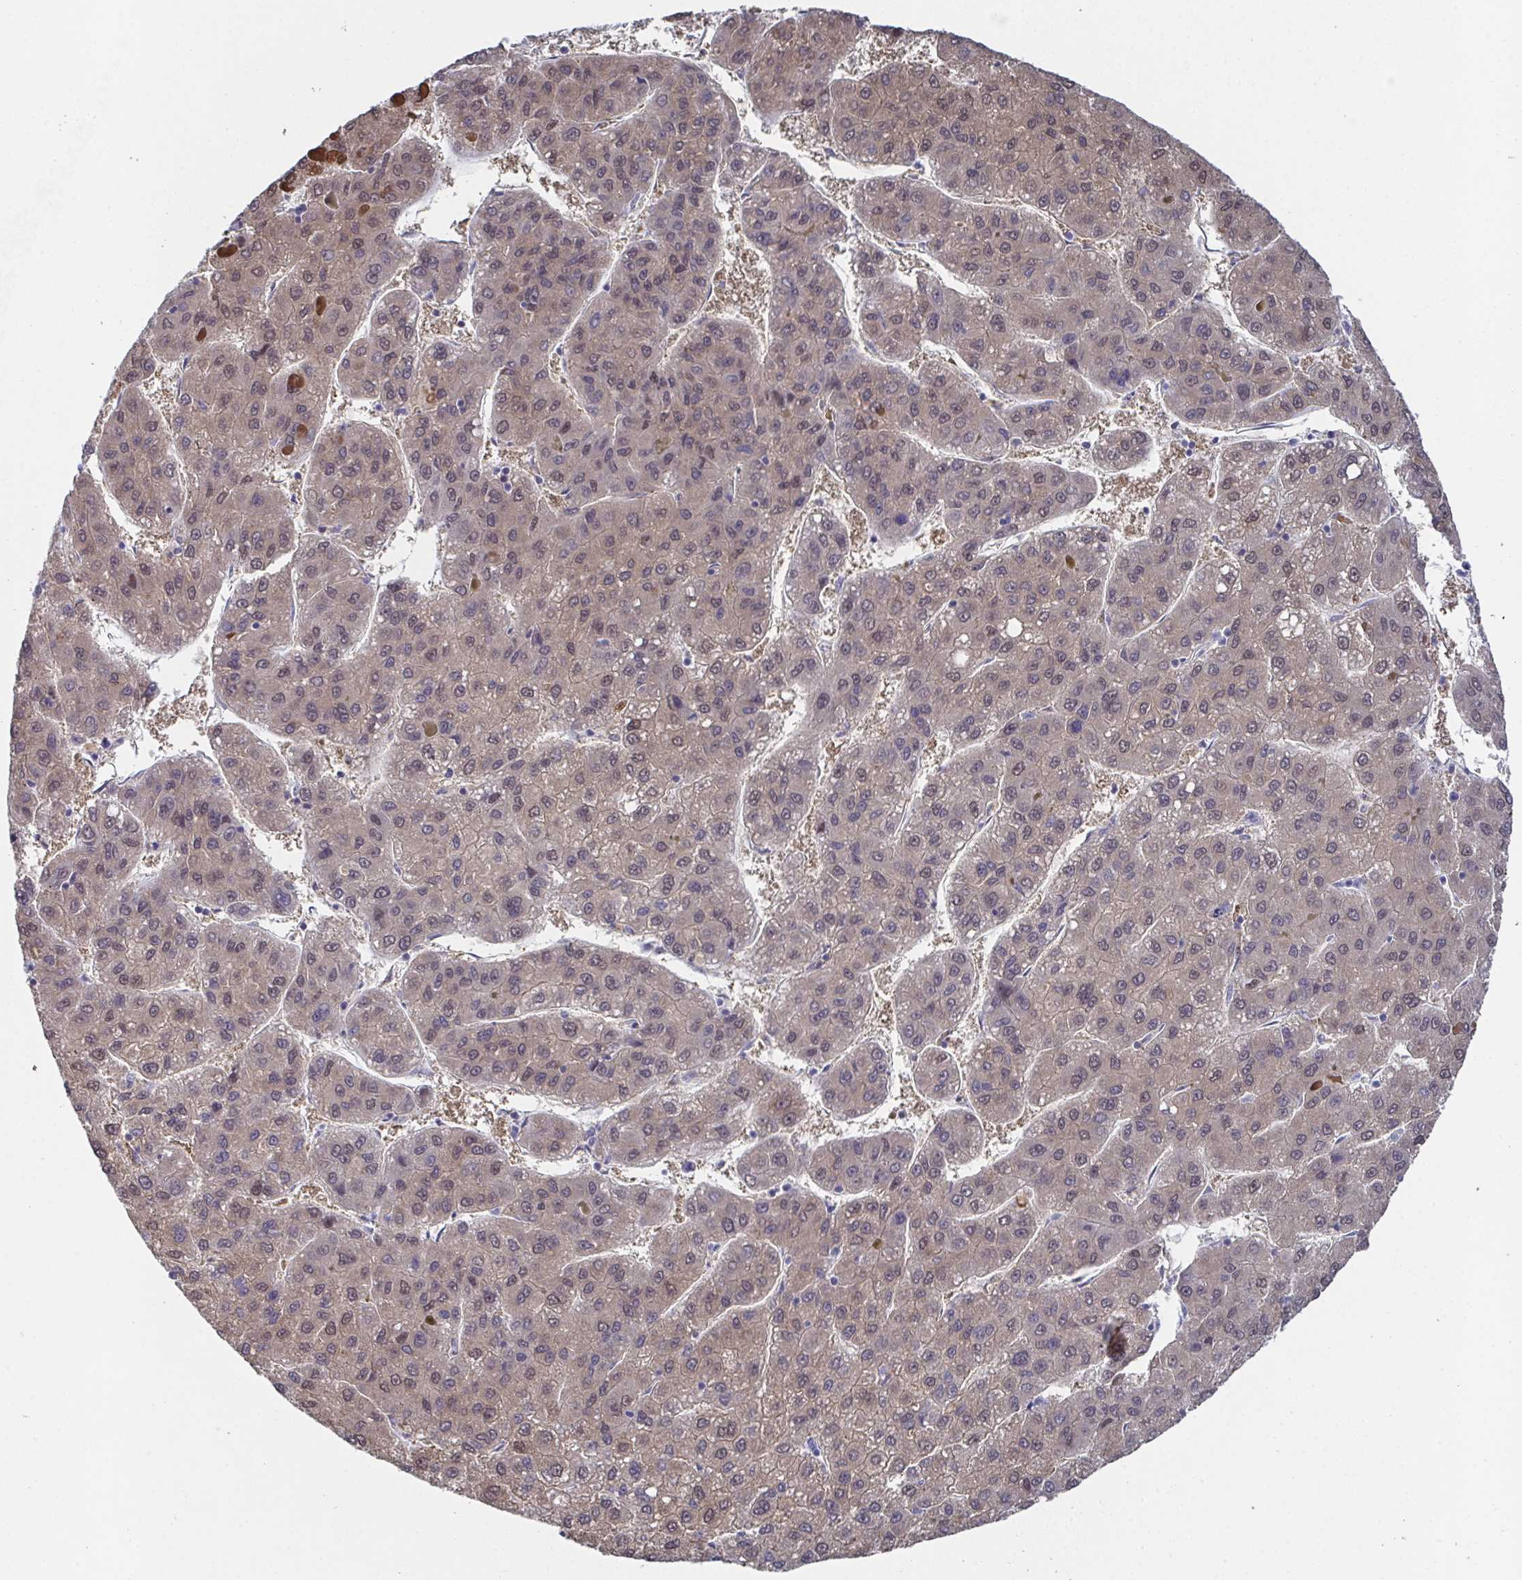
{"staining": {"intensity": "weak", "quantity": ">75%", "location": "cytoplasmic/membranous,nuclear"}, "tissue": "liver cancer", "cell_type": "Tumor cells", "image_type": "cancer", "snomed": [{"axis": "morphology", "description": "Carcinoma, Hepatocellular, NOS"}, {"axis": "topography", "description": "Liver"}], "caption": "DAB immunohistochemical staining of liver cancer (hepatocellular carcinoma) shows weak cytoplasmic/membranous and nuclear protein expression in about >75% of tumor cells. The staining was performed using DAB, with brown indicating positive protein expression. Nuclei are stained blue with hematoxylin.", "gene": "SSC4D", "patient": {"sex": "female", "age": 82}}